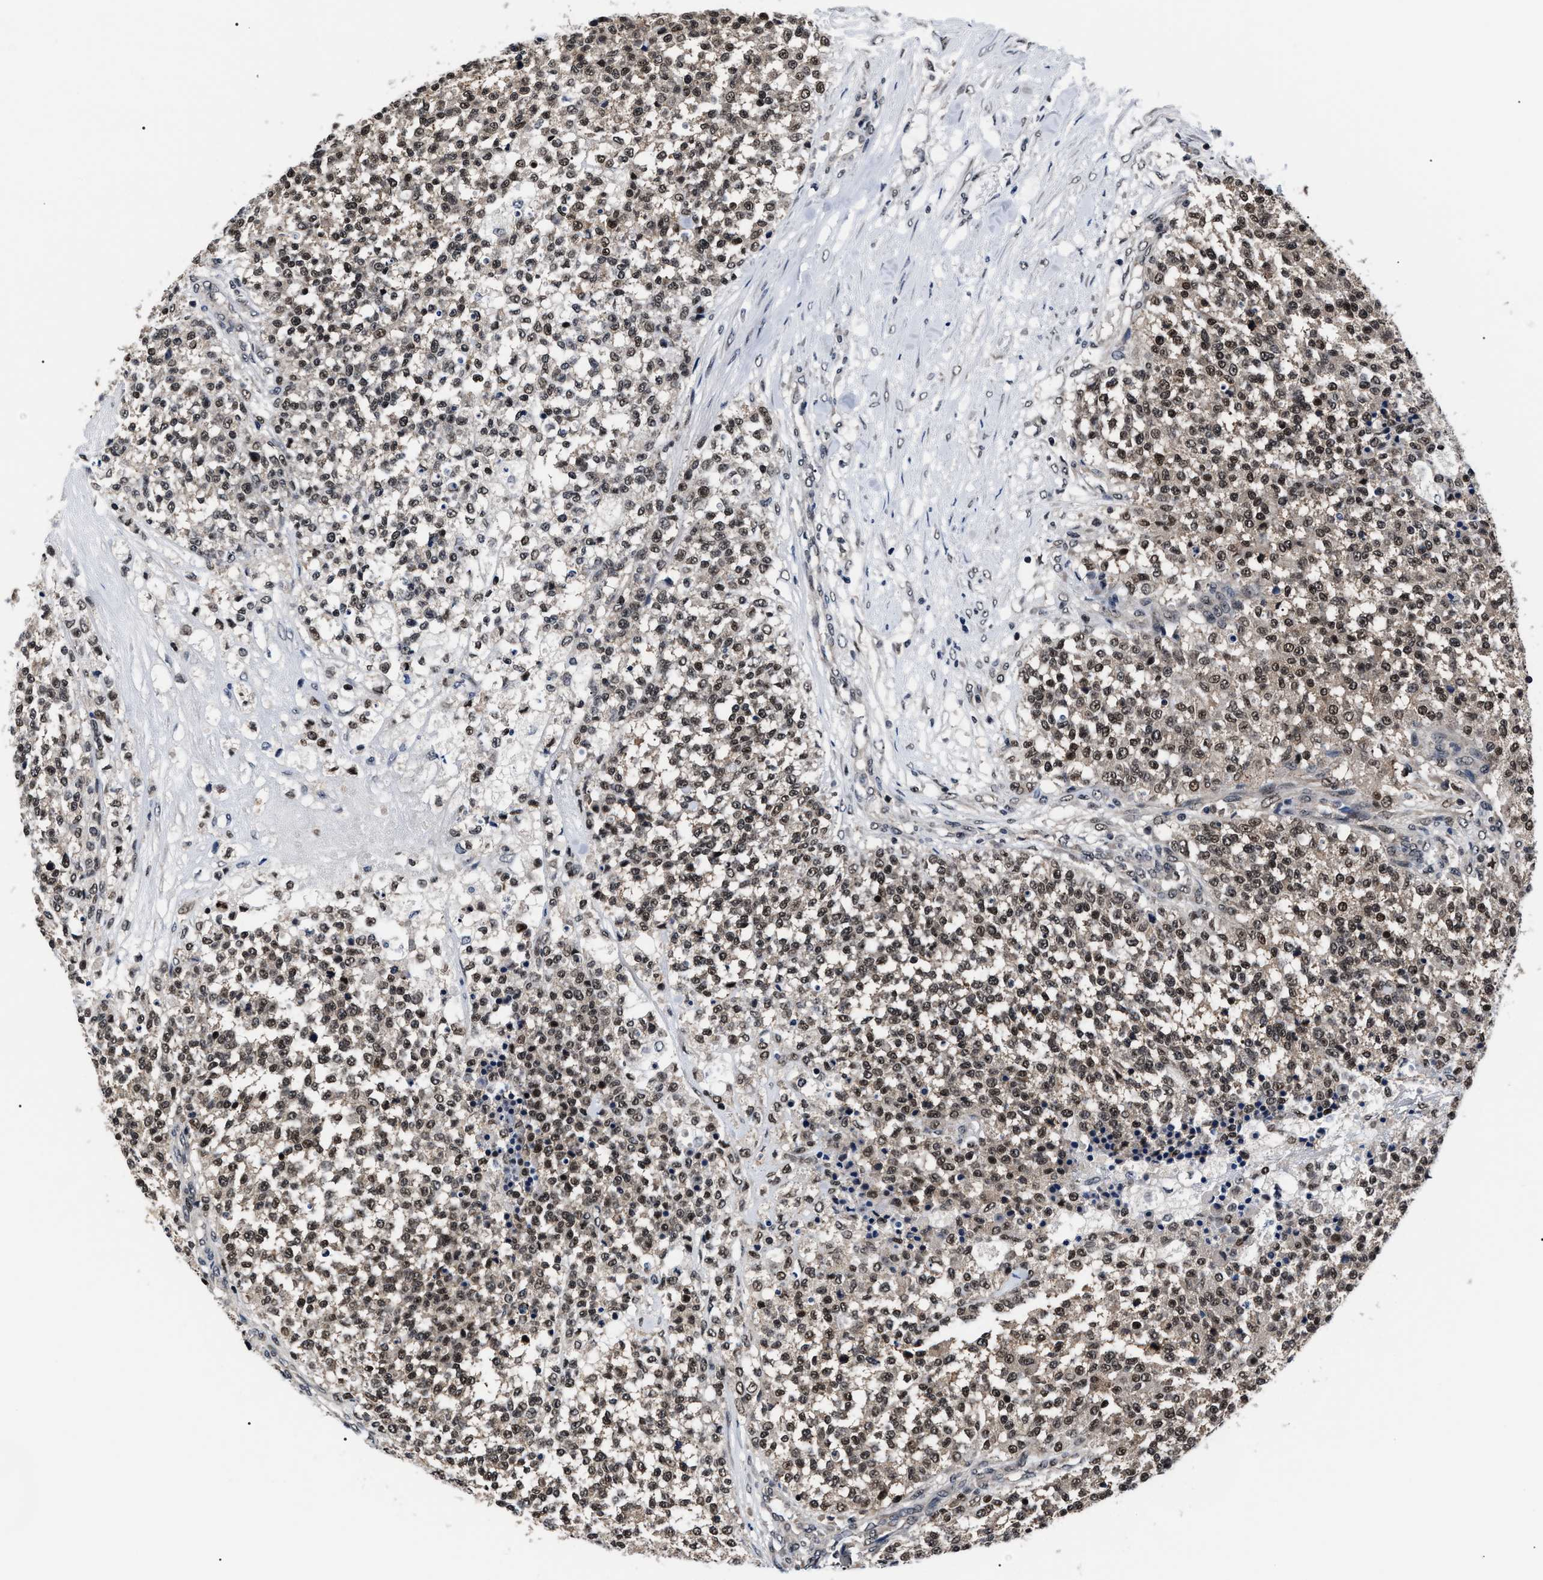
{"staining": {"intensity": "moderate", "quantity": ">75%", "location": "nuclear"}, "tissue": "testis cancer", "cell_type": "Tumor cells", "image_type": "cancer", "snomed": [{"axis": "morphology", "description": "Seminoma, NOS"}, {"axis": "topography", "description": "Testis"}], "caption": "Testis cancer (seminoma) tissue displays moderate nuclear positivity in about >75% of tumor cells", "gene": "CSNK2A1", "patient": {"sex": "male", "age": 59}}